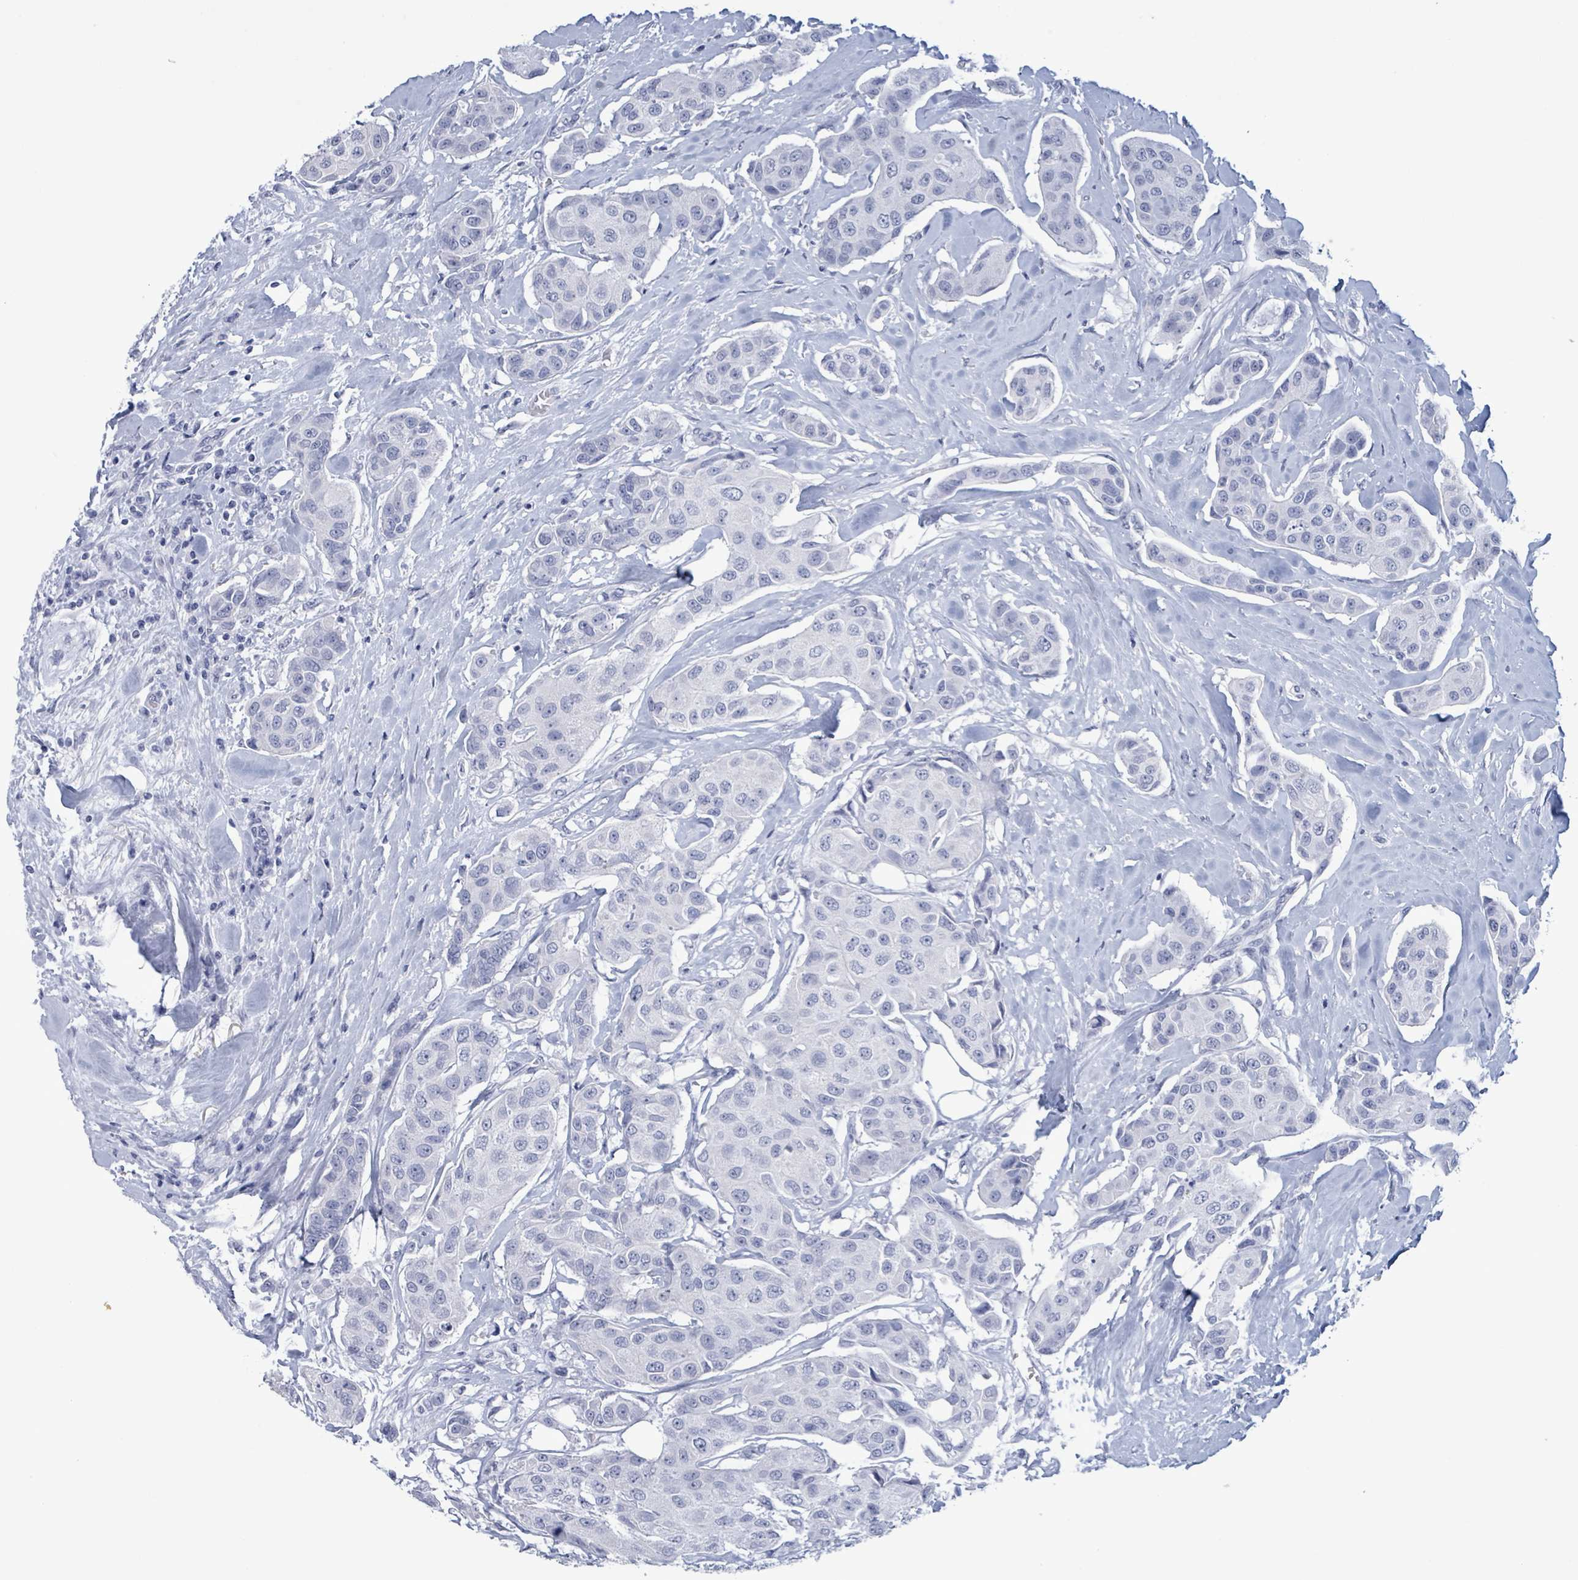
{"staining": {"intensity": "negative", "quantity": "none", "location": "none"}, "tissue": "breast cancer", "cell_type": "Tumor cells", "image_type": "cancer", "snomed": [{"axis": "morphology", "description": "Duct carcinoma"}, {"axis": "topography", "description": "Breast"}, {"axis": "topography", "description": "Lymph node"}], "caption": "Human breast intraductal carcinoma stained for a protein using IHC displays no staining in tumor cells.", "gene": "NKX2-1", "patient": {"sex": "female", "age": 80}}